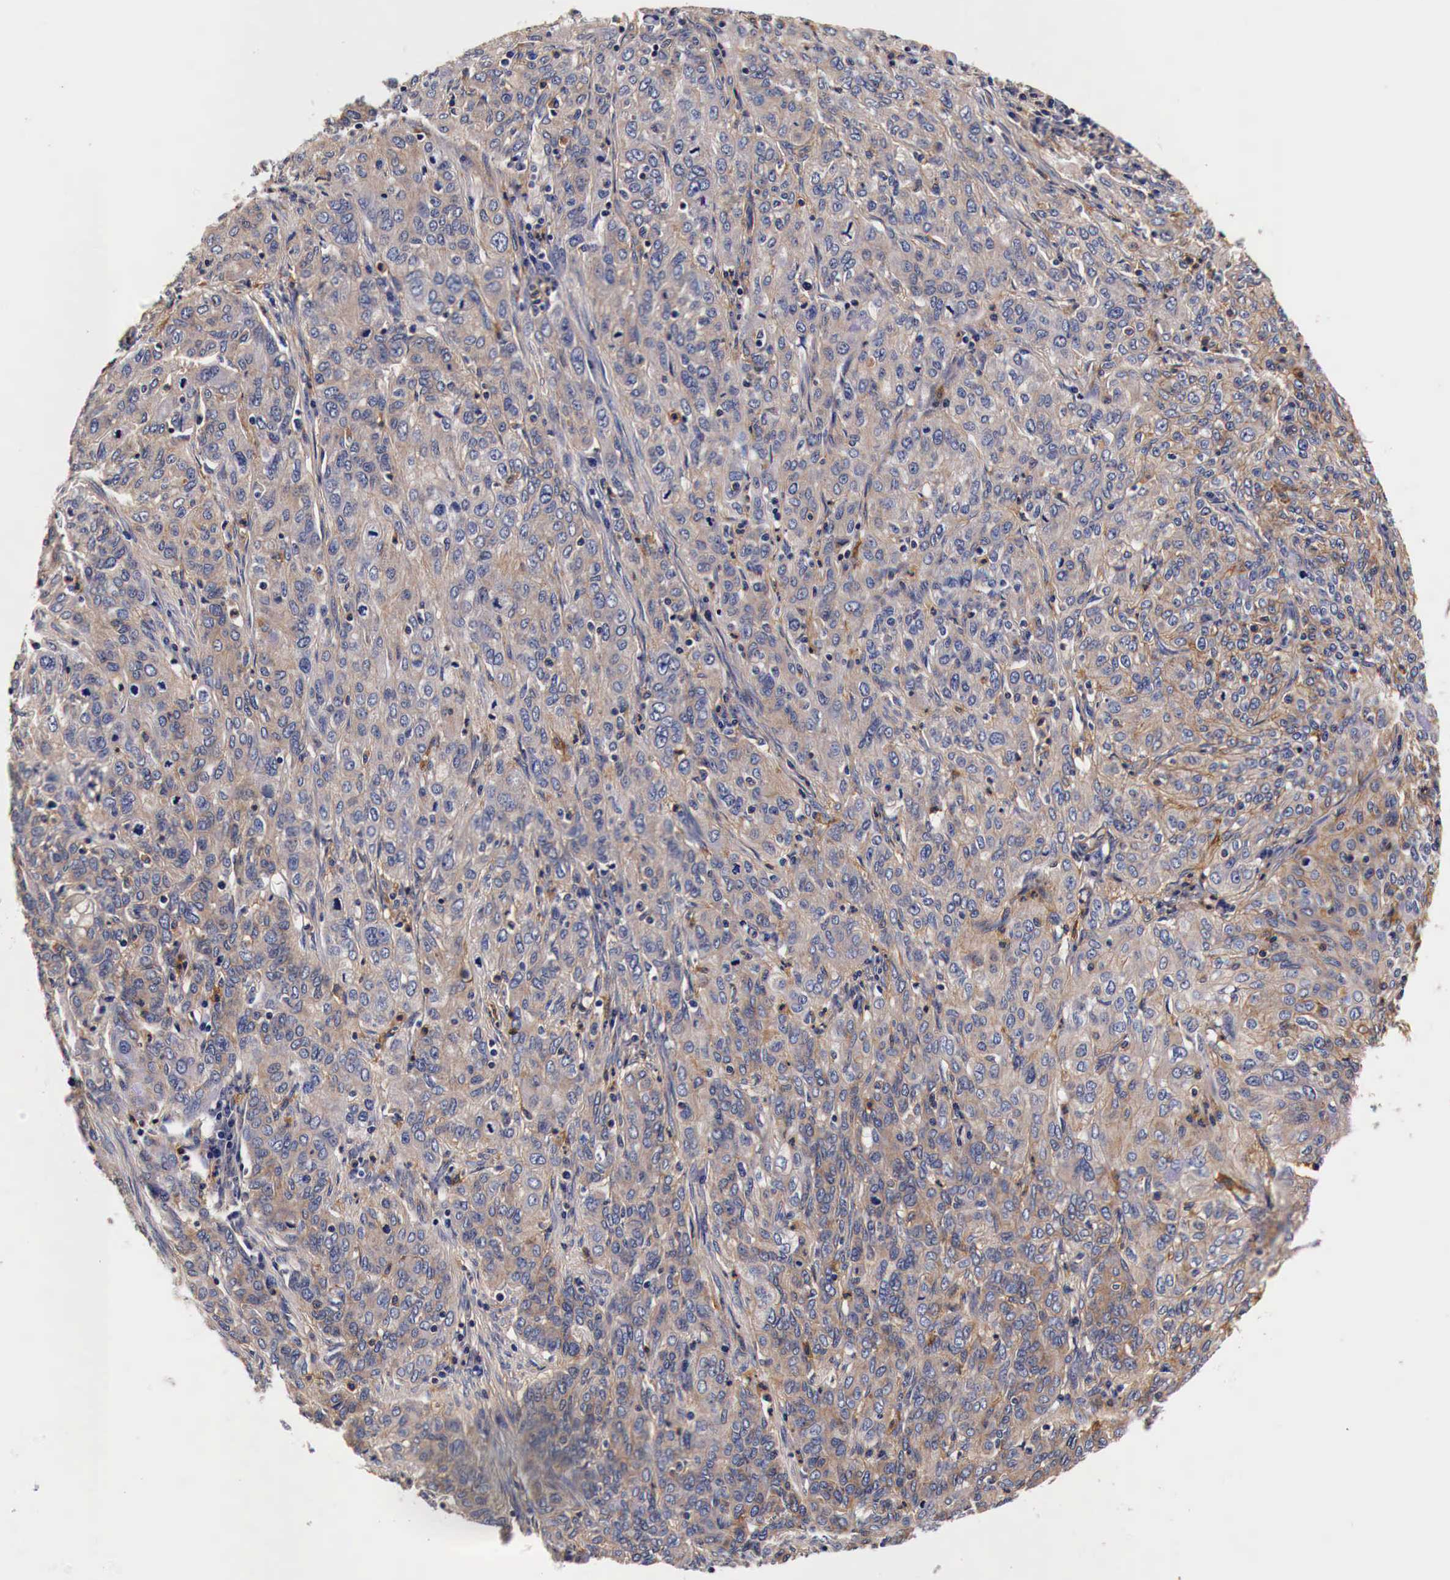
{"staining": {"intensity": "weak", "quantity": ">75%", "location": "cytoplasmic/membranous"}, "tissue": "cervical cancer", "cell_type": "Tumor cells", "image_type": "cancer", "snomed": [{"axis": "morphology", "description": "Squamous cell carcinoma, NOS"}, {"axis": "topography", "description": "Cervix"}], "caption": "This micrograph demonstrates cervical squamous cell carcinoma stained with immunohistochemistry to label a protein in brown. The cytoplasmic/membranous of tumor cells show weak positivity for the protein. Nuclei are counter-stained blue.", "gene": "RP2", "patient": {"sex": "female", "age": 38}}